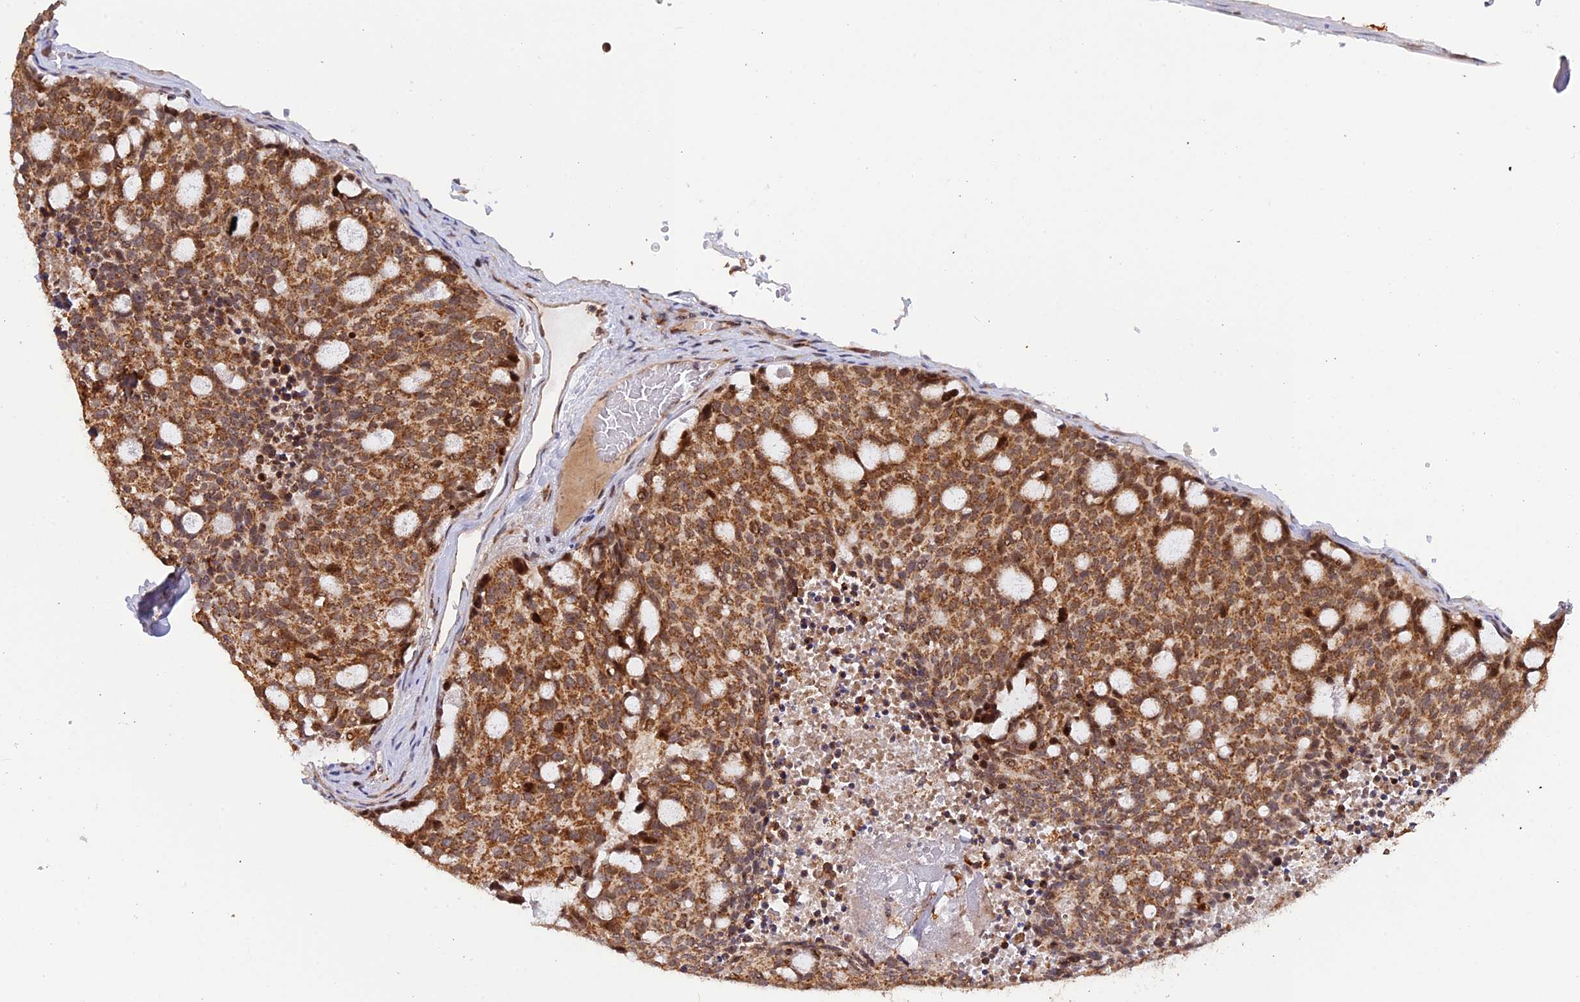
{"staining": {"intensity": "moderate", "quantity": ">75%", "location": "cytoplasmic/membranous"}, "tissue": "carcinoid", "cell_type": "Tumor cells", "image_type": "cancer", "snomed": [{"axis": "morphology", "description": "Carcinoid, malignant, NOS"}, {"axis": "topography", "description": "Pancreas"}], "caption": "Carcinoid (malignant) tissue demonstrates moderate cytoplasmic/membranous expression in about >75% of tumor cells (IHC, brightfield microscopy, high magnification).", "gene": "GSKIP", "patient": {"sex": "female", "age": 54}}